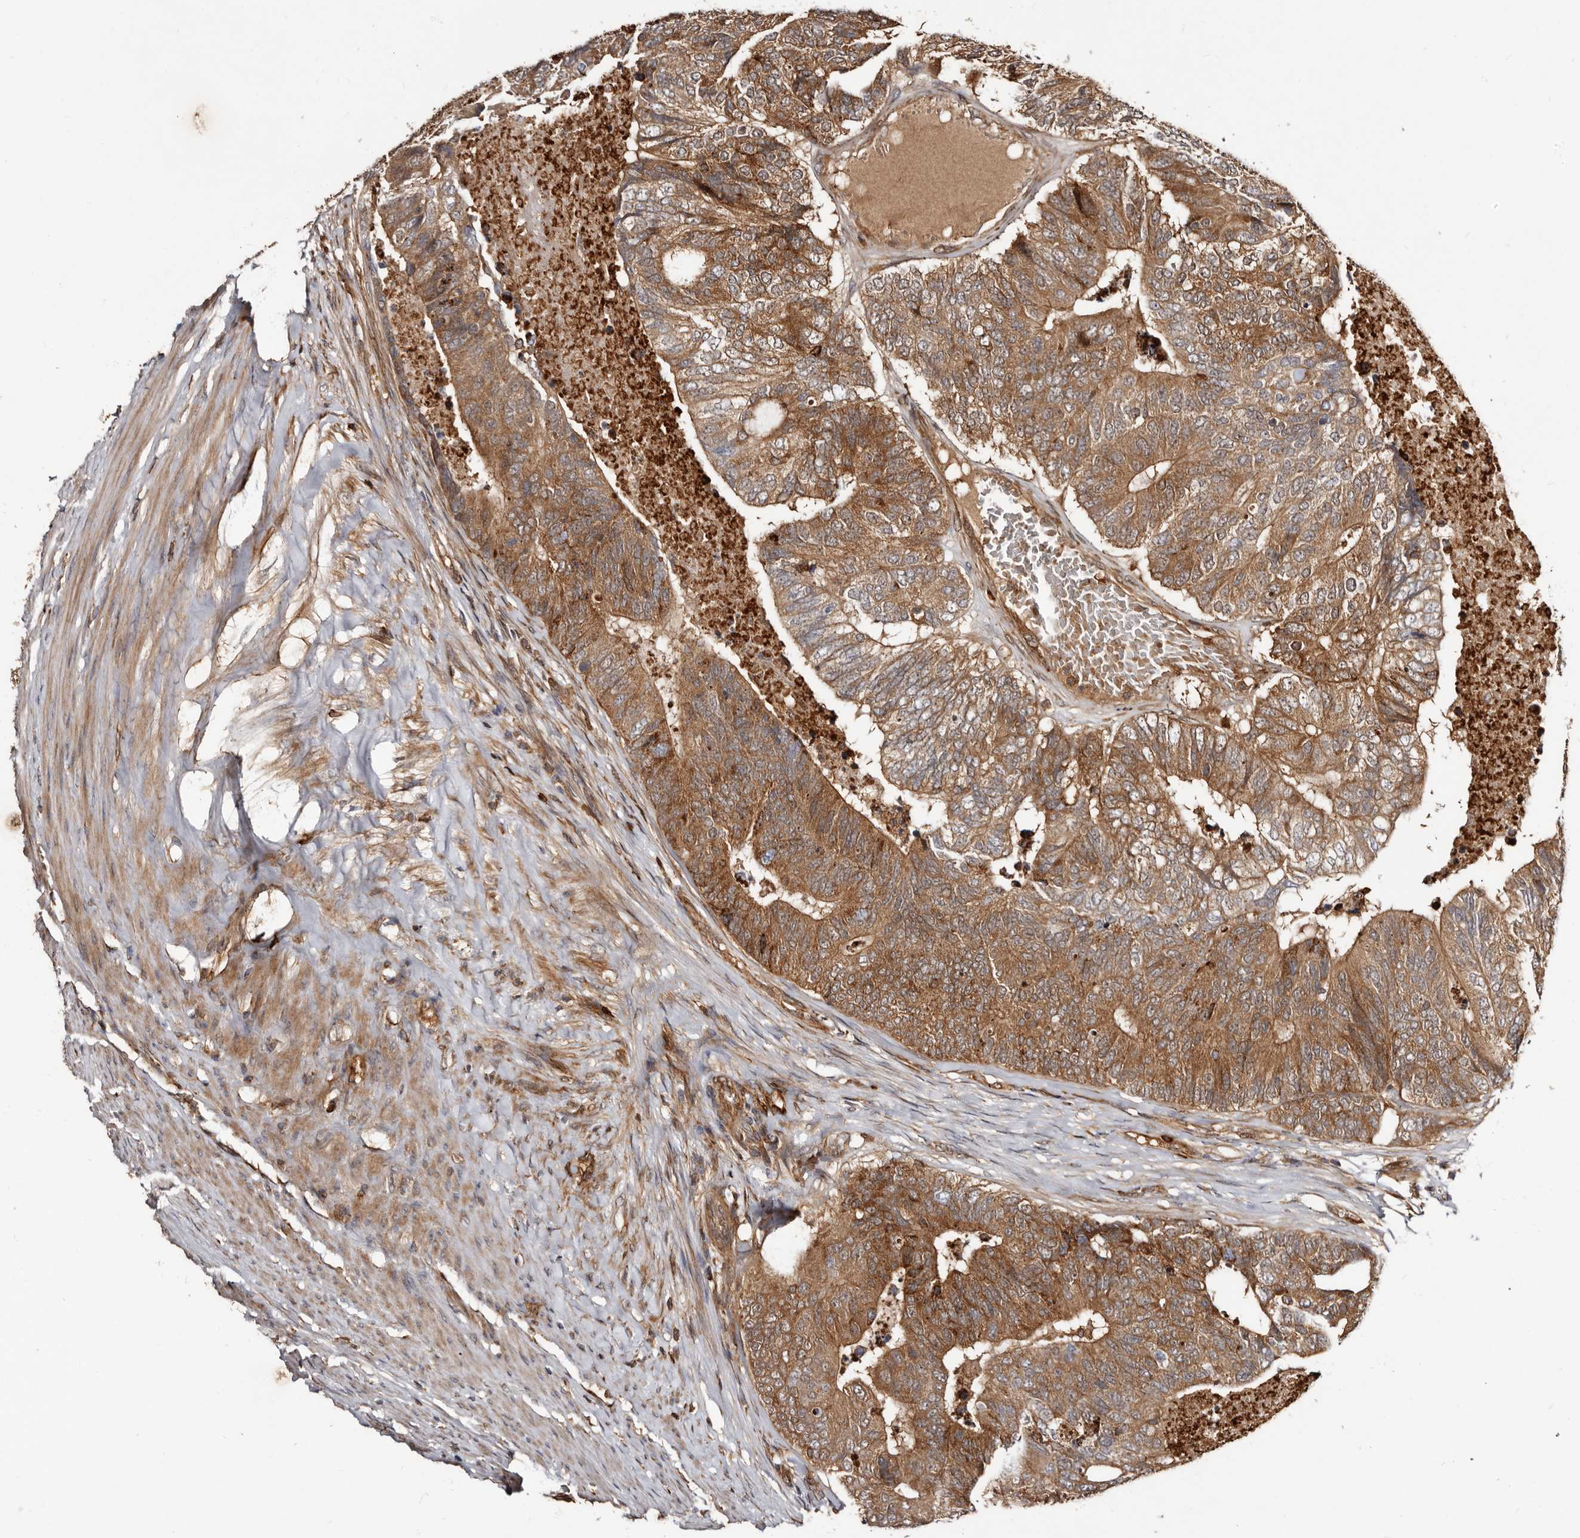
{"staining": {"intensity": "moderate", "quantity": ">75%", "location": "cytoplasmic/membranous"}, "tissue": "colorectal cancer", "cell_type": "Tumor cells", "image_type": "cancer", "snomed": [{"axis": "morphology", "description": "Adenocarcinoma, NOS"}, {"axis": "topography", "description": "Colon"}], "caption": "Moderate cytoplasmic/membranous staining is appreciated in approximately >75% of tumor cells in colorectal cancer.", "gene": "BAX", "patient": {"sex": "female", "age": 67}}